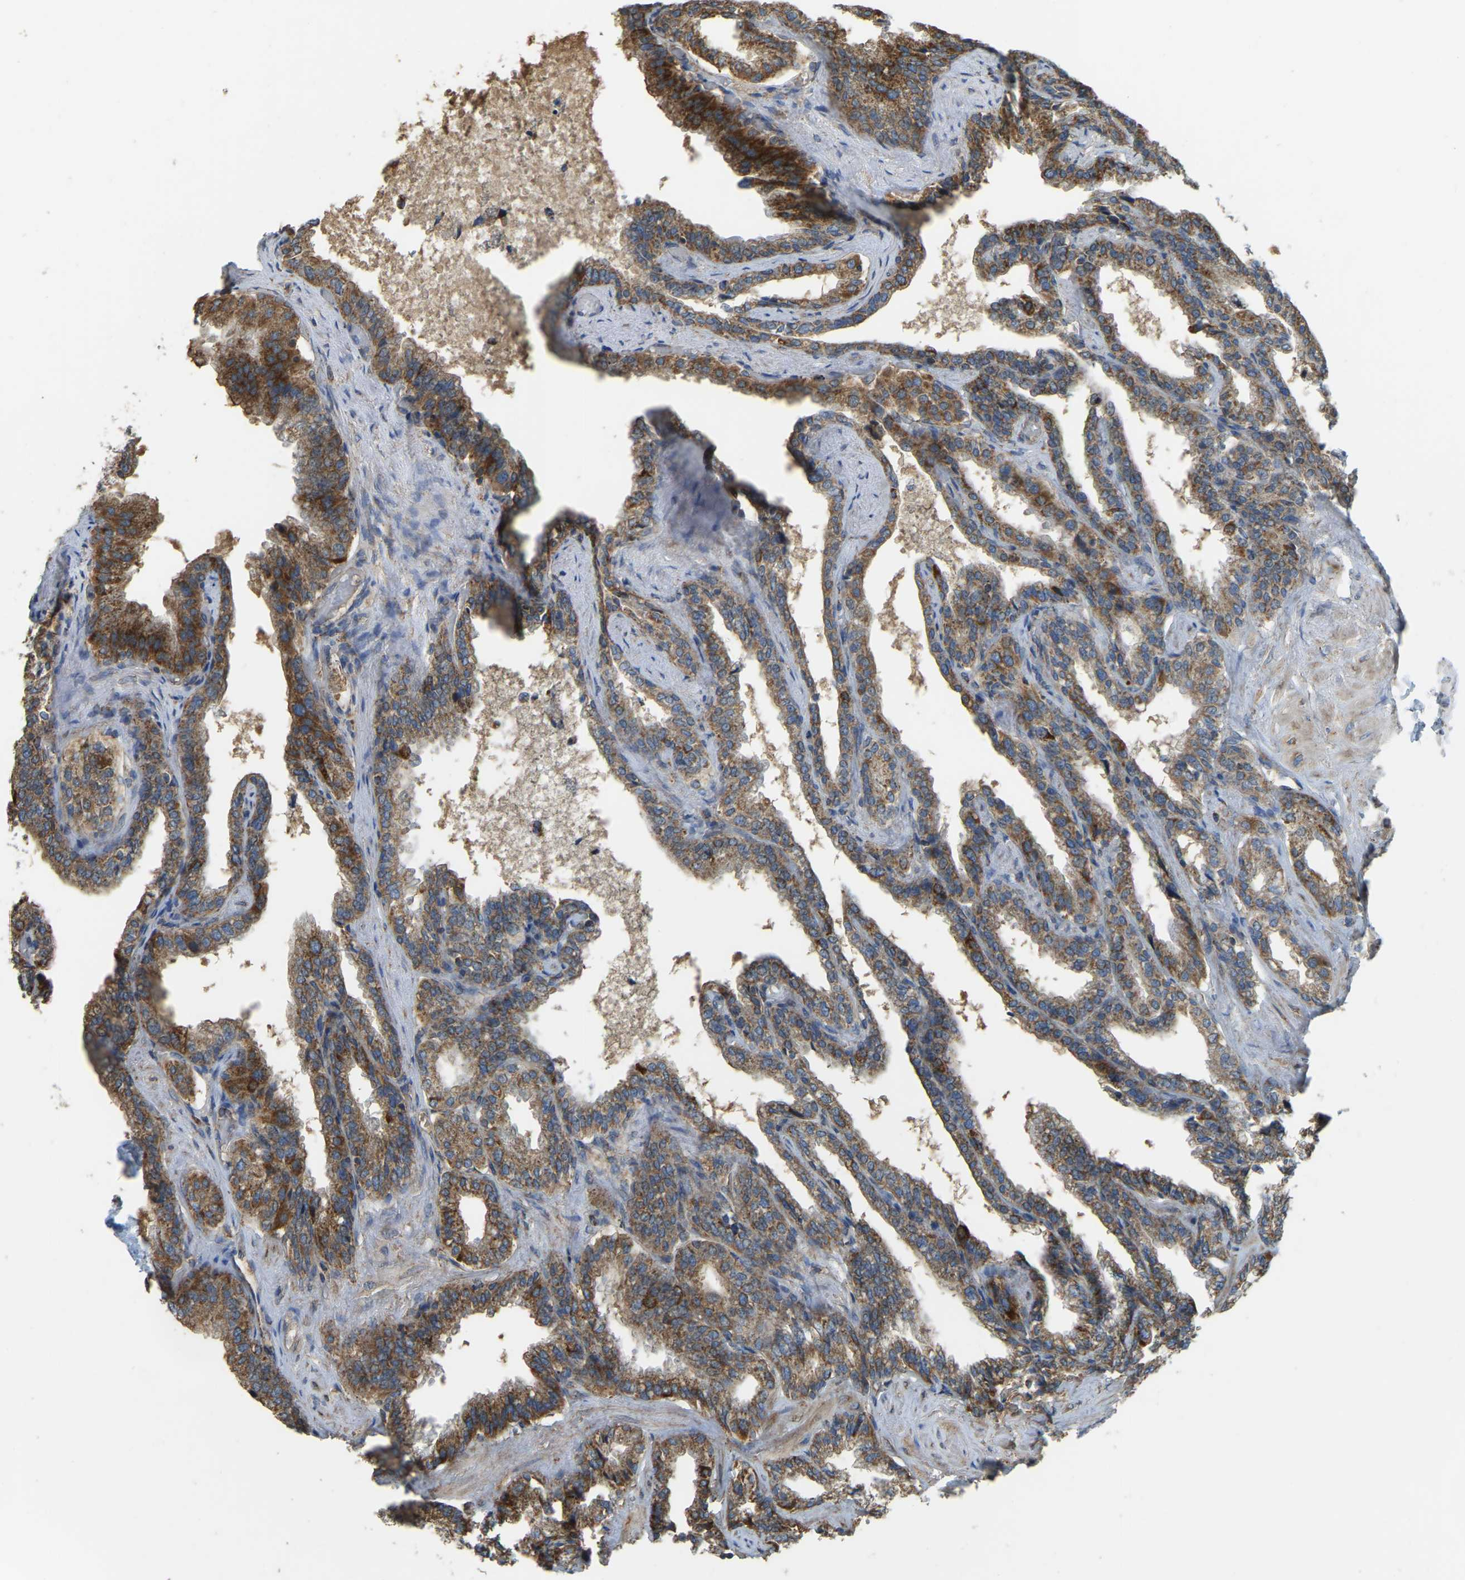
{"staining": {"intensity": "moderate", "quantity": ">75%", "location": "cytoplasmic/membranous"}, "tissue": "seminal vesicle", "cell_type": "Glandular cells", "image_type": "normal", "snomed": [{"axis": "morphology", "description": "Normal tissue, NOS"}, {"axis": "topography", "description": "Seminal veicle"}], "caption": "Brown immunohistochemical staining in normal human seminal vesicle demonstrates moderate cytoplasmic/membranous staining in approximately >75% of glandular cells. (DAB IHC with brightfield microscopy, high magnification).", "gene": "PSMD7", "patient": {"sex": "male", "age": 46}}